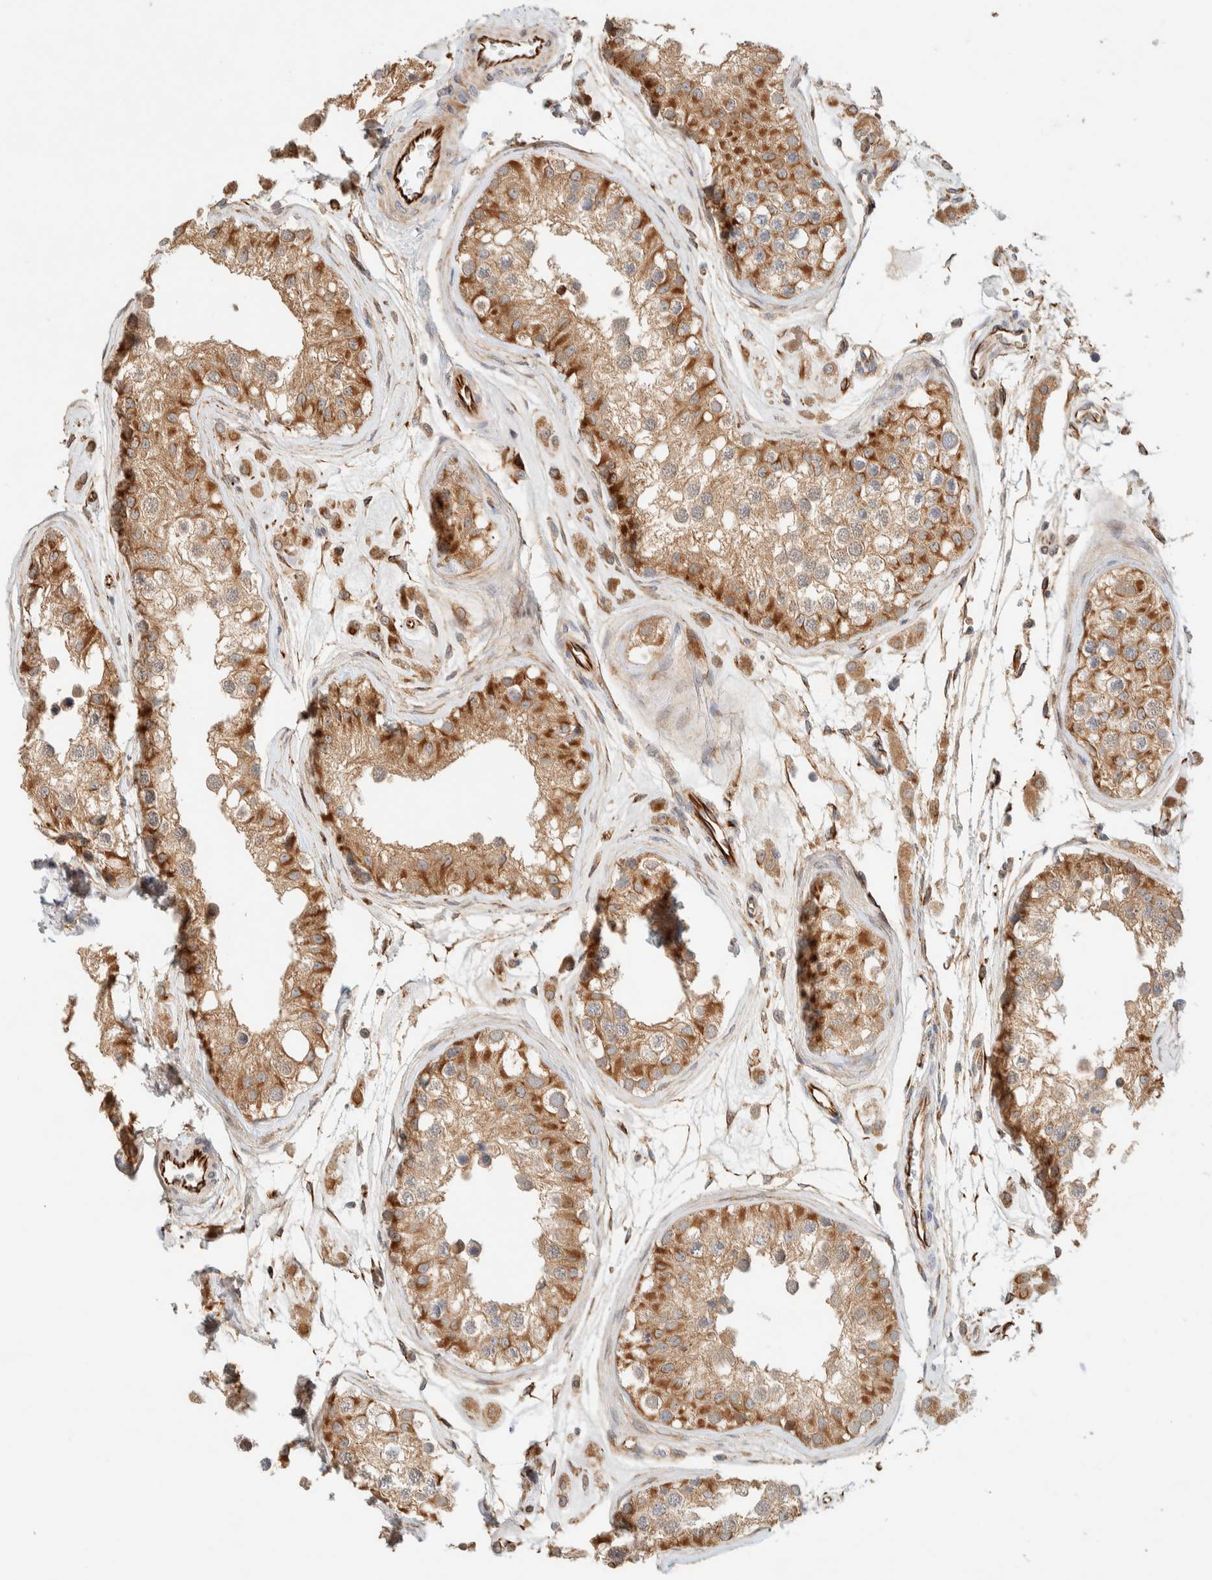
{"staining": {"intensity": "moderate", "quantity": ">75%", "location": "cytoplasmic/membranous"}, "tissue": "testis", "cell_type": "Cells in seminiferous ducts", "image_type": "normal", "snomed": [{"axis": "morphology", "description": "Normal tissue, NOS"}, {"axis": "morphology", "description": "Adenocarcinoma, metastatic, NOS"}, {"axis": "topography", "description": "Testis"}], "caption": "Testis stained with DAB IHC demonstrates medium levels of moderate cytoplasmic/membranous staining in approximately >75% of cells in seminiferous ducts.", "gene": "FAT1", "patient": {"sex": "male", "age": 26}}